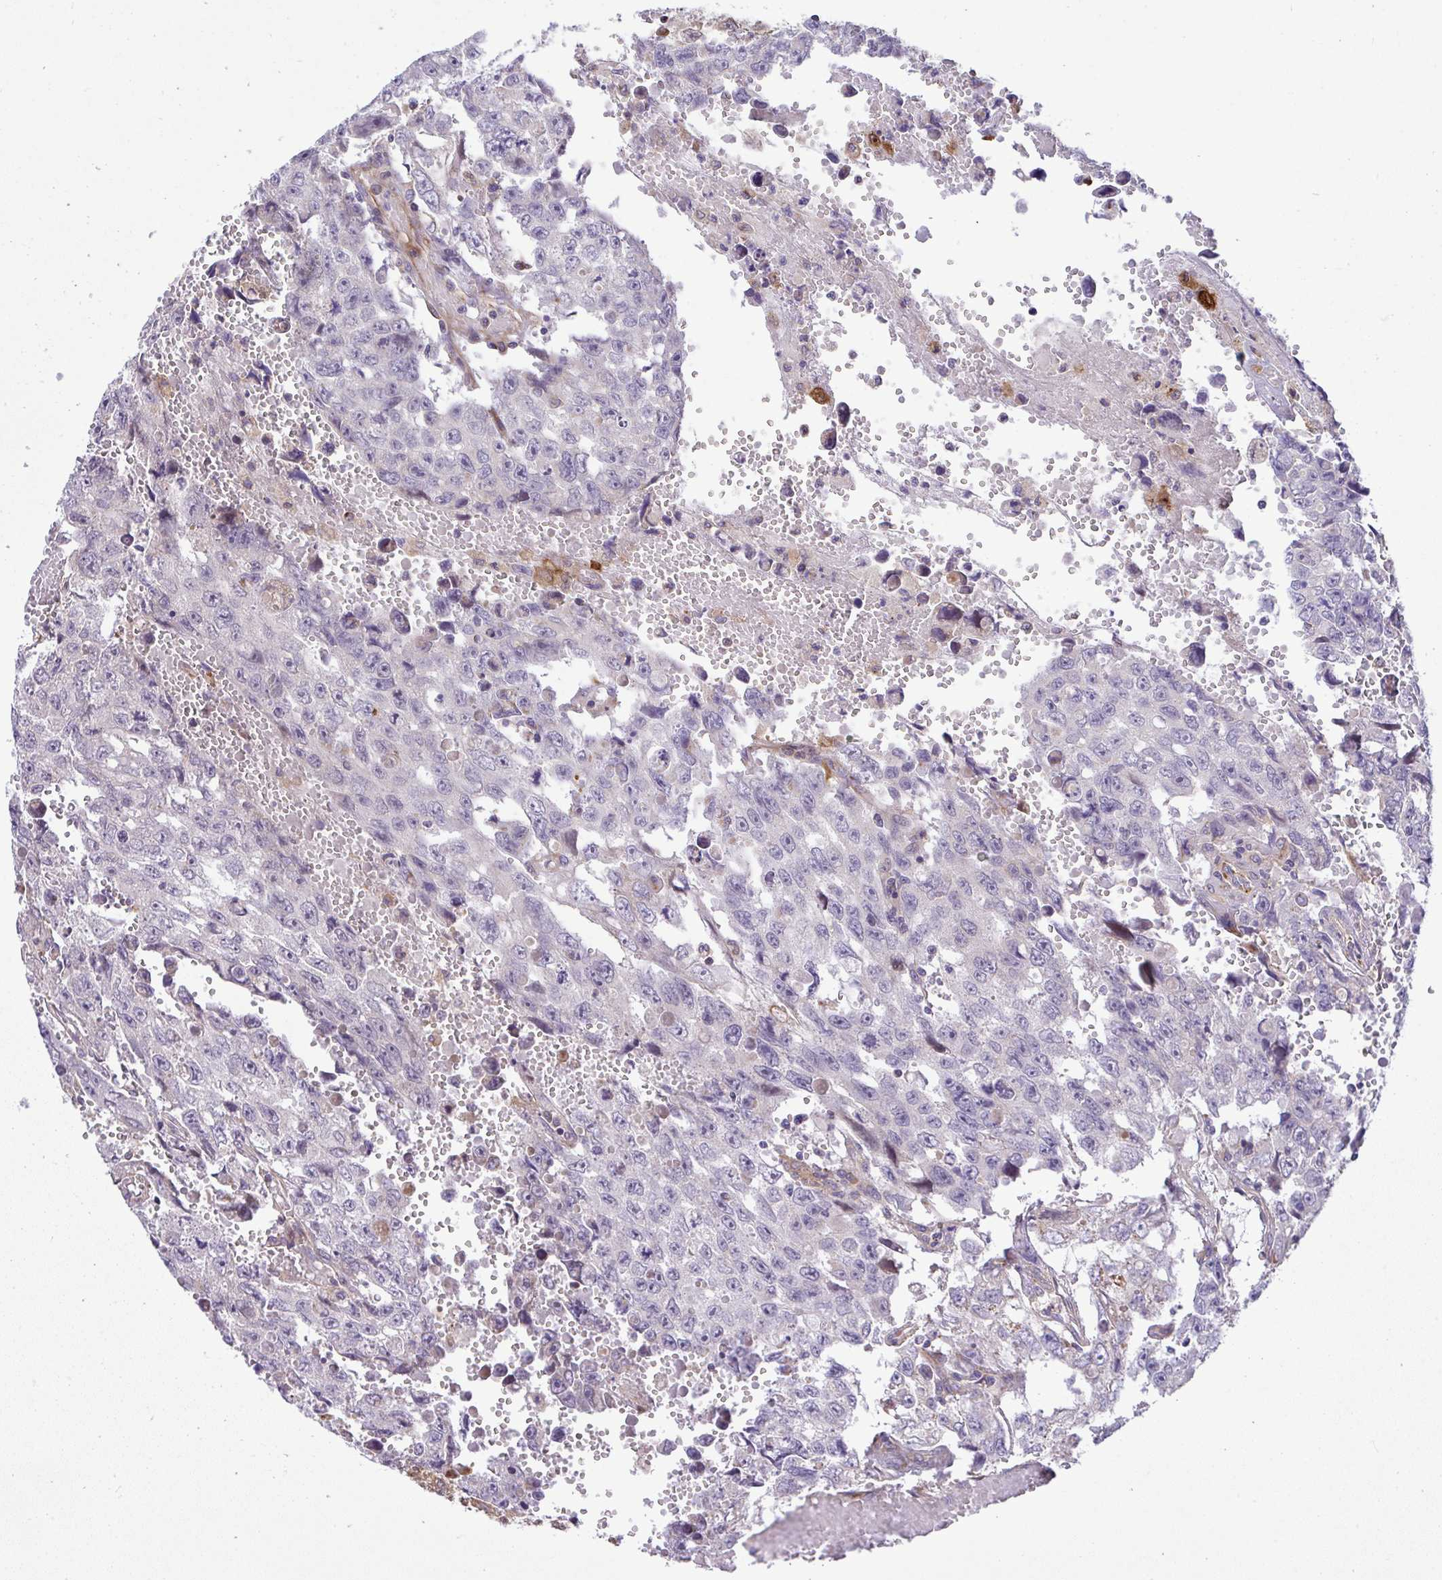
{"staining": {"intensity": "negative", "quantity": "none", "location": "none"}, "tissue": "testis cancer", "cell_type": "Tumor cells", "image_type": "cancer", "snomed": [{"axis": "morphology", "description": "Seminoma, NOS"}, {"axis": "topography", "description": "Testis"}], "caption": "This is an IHC photomicrograph of testis cancer. There is no positivity in tumor cells.", "gene": "GRID2", "patient": {"sex": "male", "age": 26}}